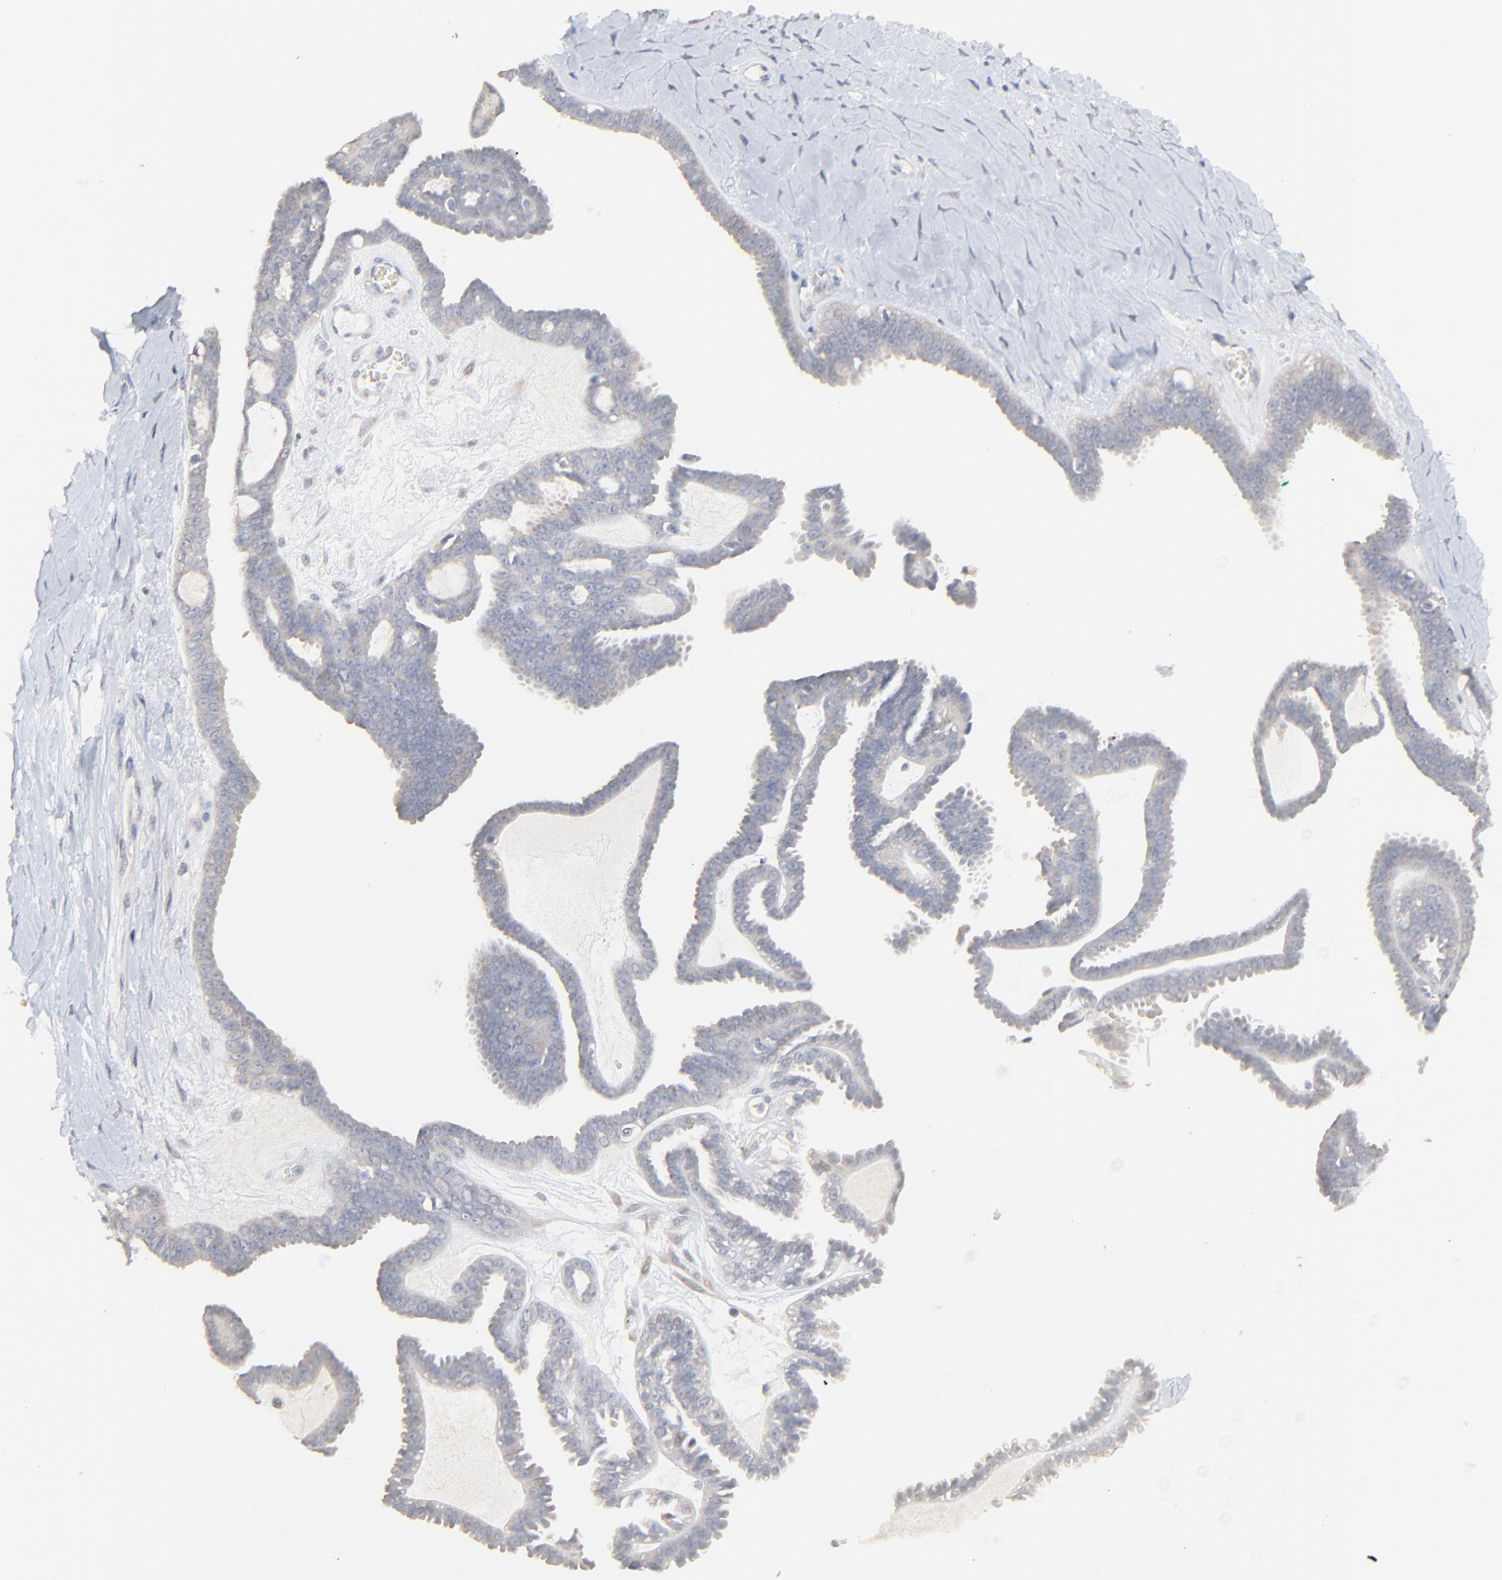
{"staining": {"intensity": "negative", "quantity": "none", "location": "none"}, "tissue": "ovarian cancer", "cell_type": "Tumor cells", "image_type": "cancer", "snomed": [{"axis": "morphology", "description": "Cystadenocarcinoma, serous, NOS"}, {"axis": "topography", "description": "Ovary"}], "caption": "A micrograph of ovarian cancer (serous cystadenocarcinoma) stained for a protein exhibits no brown staining in tumor cells.", "gene": "FANCB", "patient": {"sex": "female", "age": 71}}